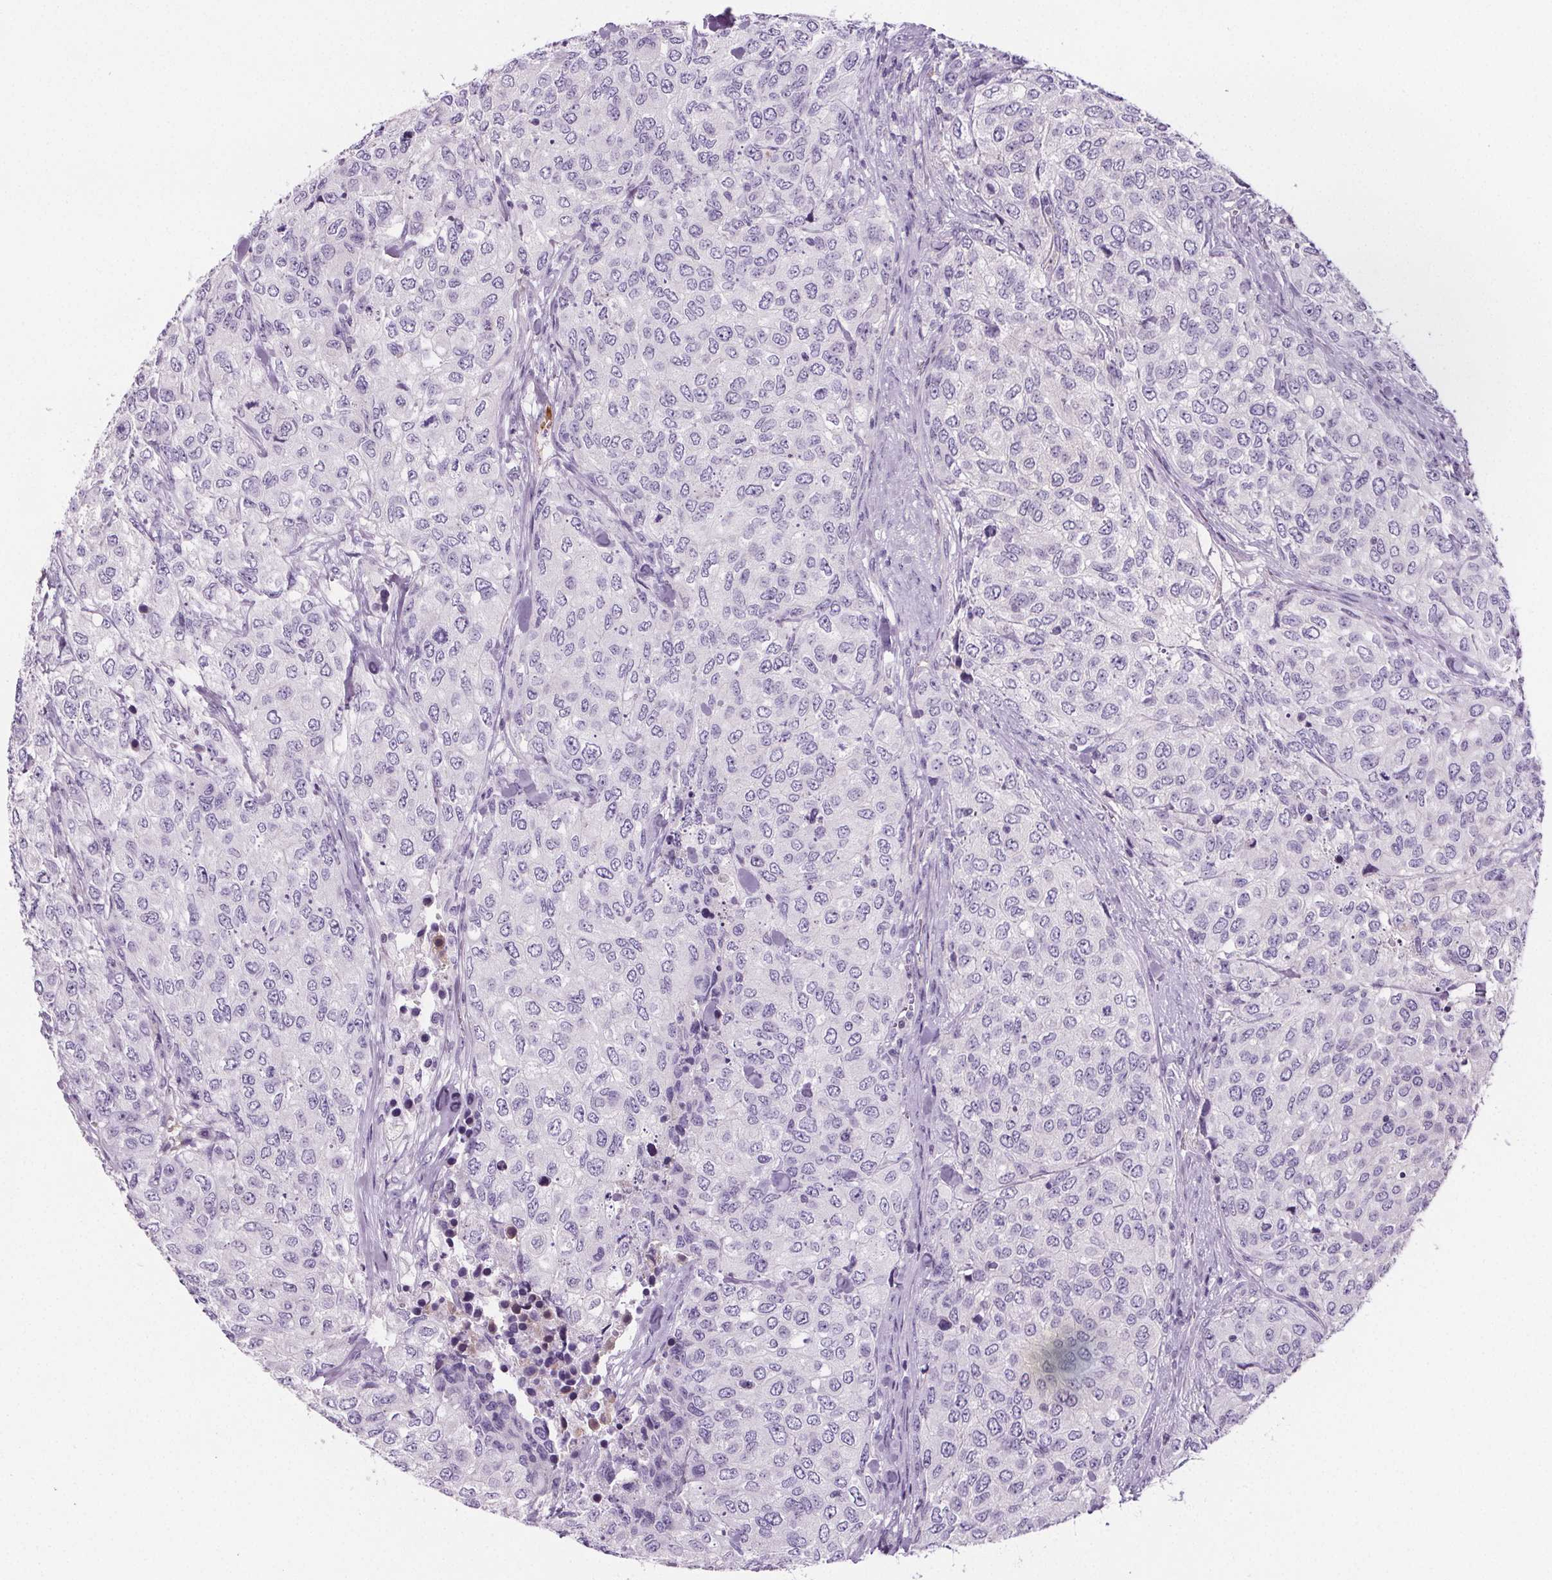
{"staining": {"intensity": "negative", "quantity": "none", "location": "none"}, "tissue": "urothelial cancer", "cell_type": "Tumor cells", "image_type": "cancer", "snomed": [{"axis": "morphology", "description": "Urothelial carcinoma, High grade"}, {"axis": "topography", "description": "Urinary bladder"}], "caption": "Immunohistochemistry micrograph of neoplastic tissue: urothelial carcinoma (high-grade) stained with DAB shows no significant protein positivity in tumor cells.", "gene": "CD5L", "patient": {"sex": "female", "age": 78}}